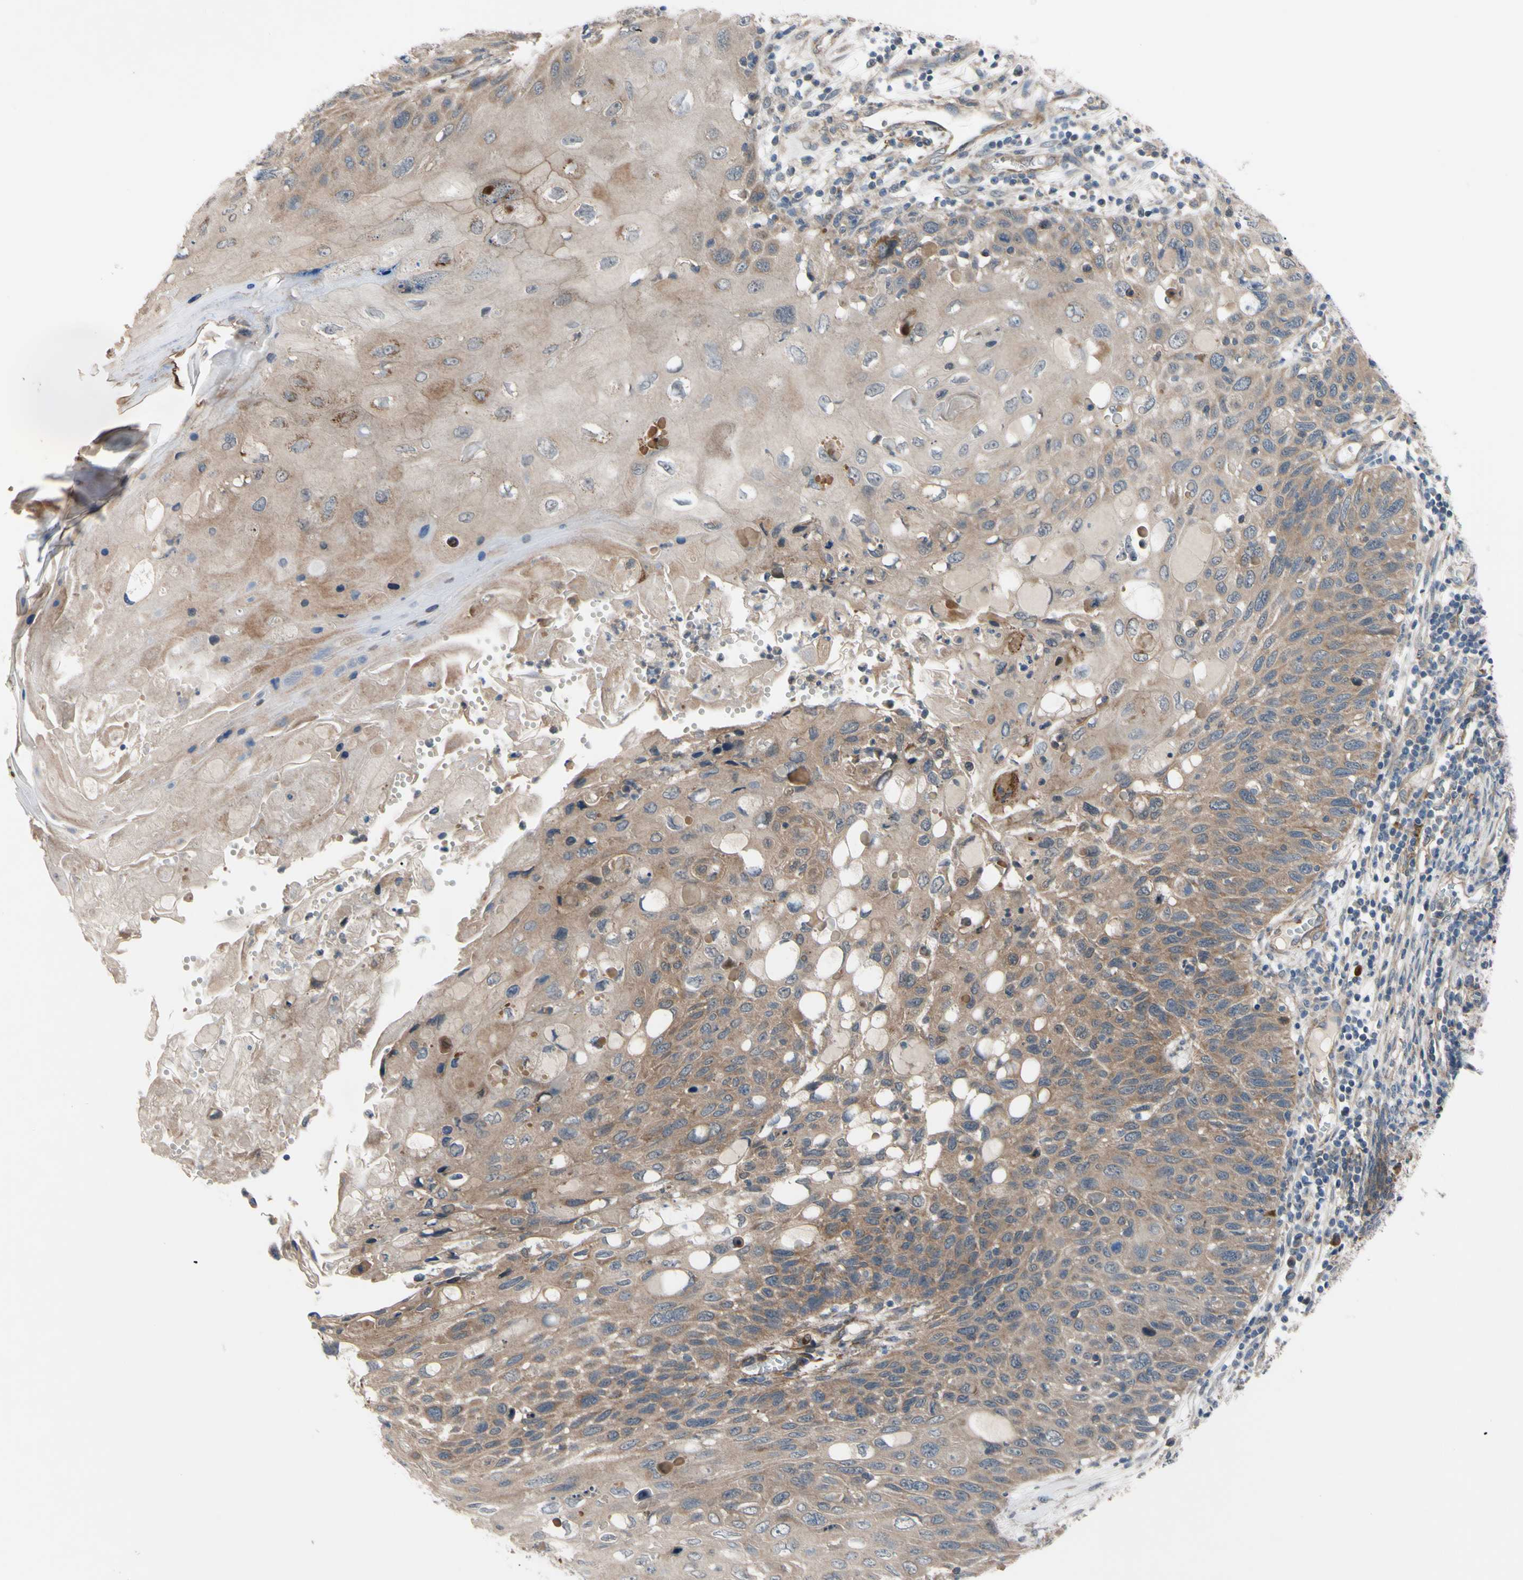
{"staining": {"intensity": "weak", "quantity": ">75%", "location": "cytoplasmic/membranous"}, "tissue": "cervical cancer", "cell_type": "Tumor cells", "image_type": "cancer", "snomed": [{"axis": "morphology", "description": "Squamous cell carcinoma, NOS"}, {"axis": "topography", "description": "Cervix"}], "caption": "Protein staining of cervical cancer (squamous cell carcinoma) tissue shows weak cytoplasmic/membranous expression in approximately >75% of tumor cells.", "gene": "SVIL", "patient": {"sex": "female", "age": 70}}